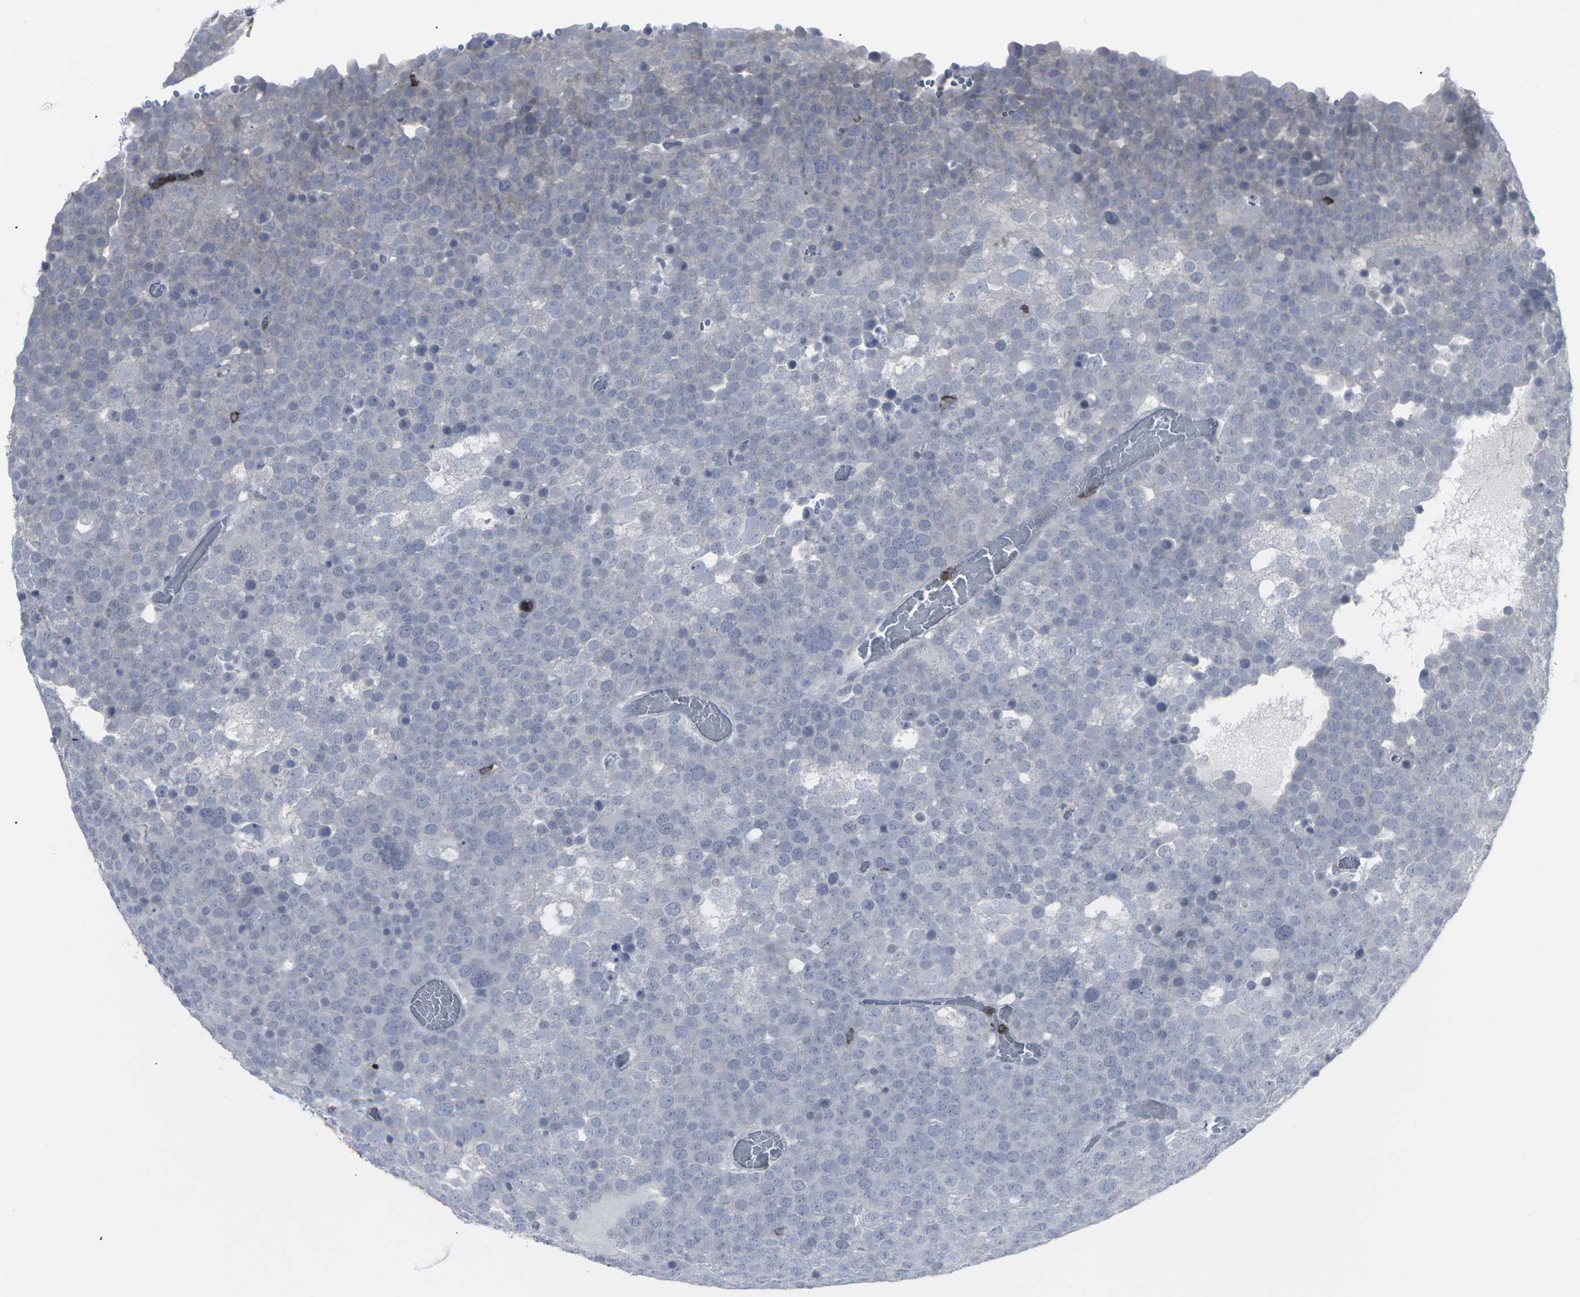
{"staining": {"intensity": "negative", "quantity": "none", "location": "none"}, "tissue": "testis cancer", "cell_type": "Tumor cells", "image_type": "cancer", "snomed": [{"axis": "morphology", "description": "Seminoma, NOS"}, {"axis": "topography", "description": "Testis"}], "caption": "Tumor cells show no significant expression in seminoma (testis).", "gene": "APOBEC2", "patient": {"sex": "male", "age": 71}}